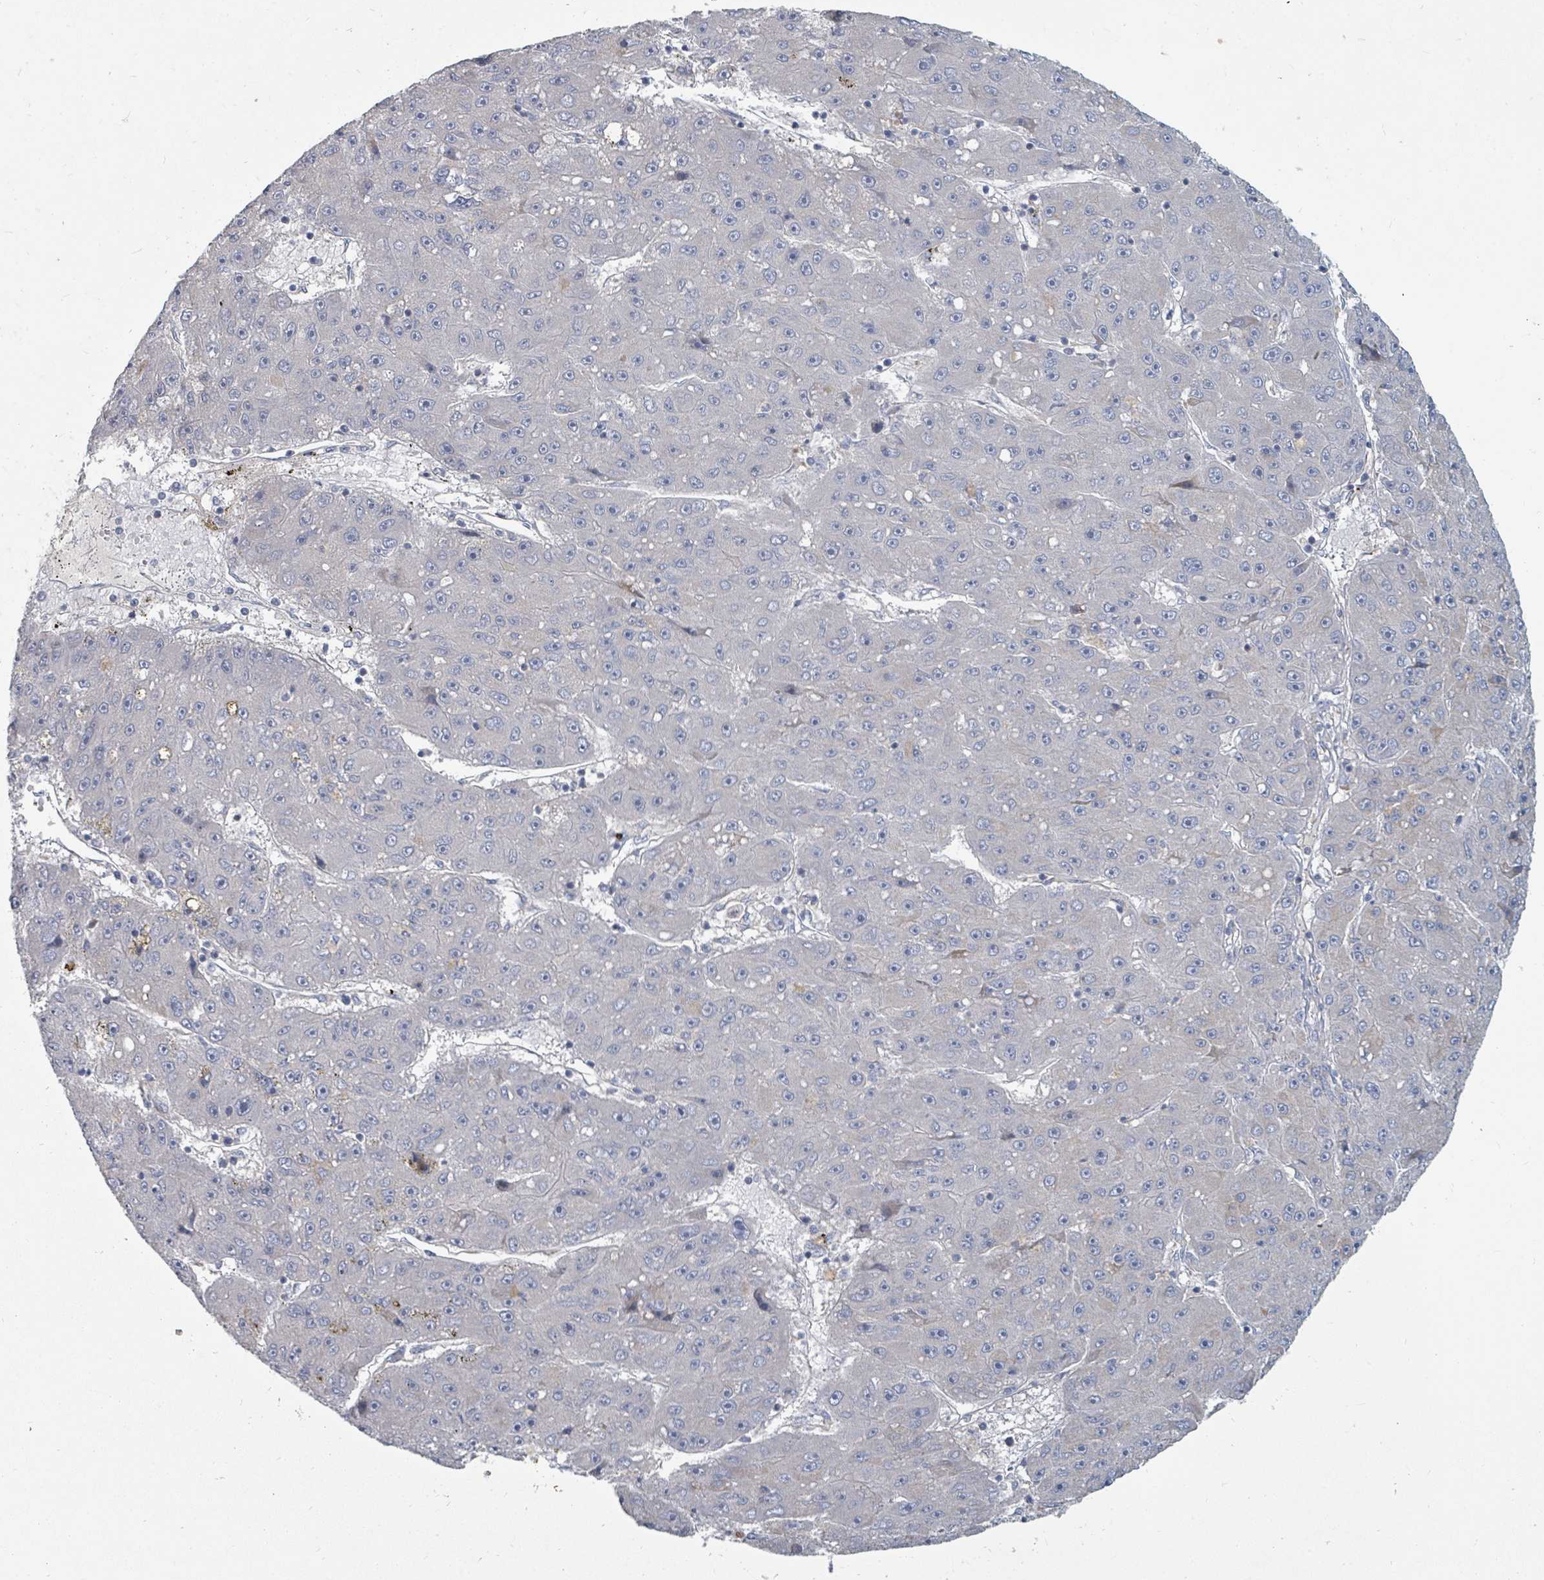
{"staining": {"intensity": "negative", "quantity": "none", "location": "none"}, "tissue": "liver cancer", "cell_type": "Tumor cells", "image_type": "cancer", "snomed": [{"axis": "morphology", "description": "Carcinoma, Hepatocellular, NOS"}, {"axis": "topography", "description": "Liver"}], "caption": "DAB immunohistochemical staining of hepatocellular carcinoma (liver) exhibits no significant positivity in tumor cells.", "gene": "ARGFX", "patient": {"sex": "male", "age": 67}}